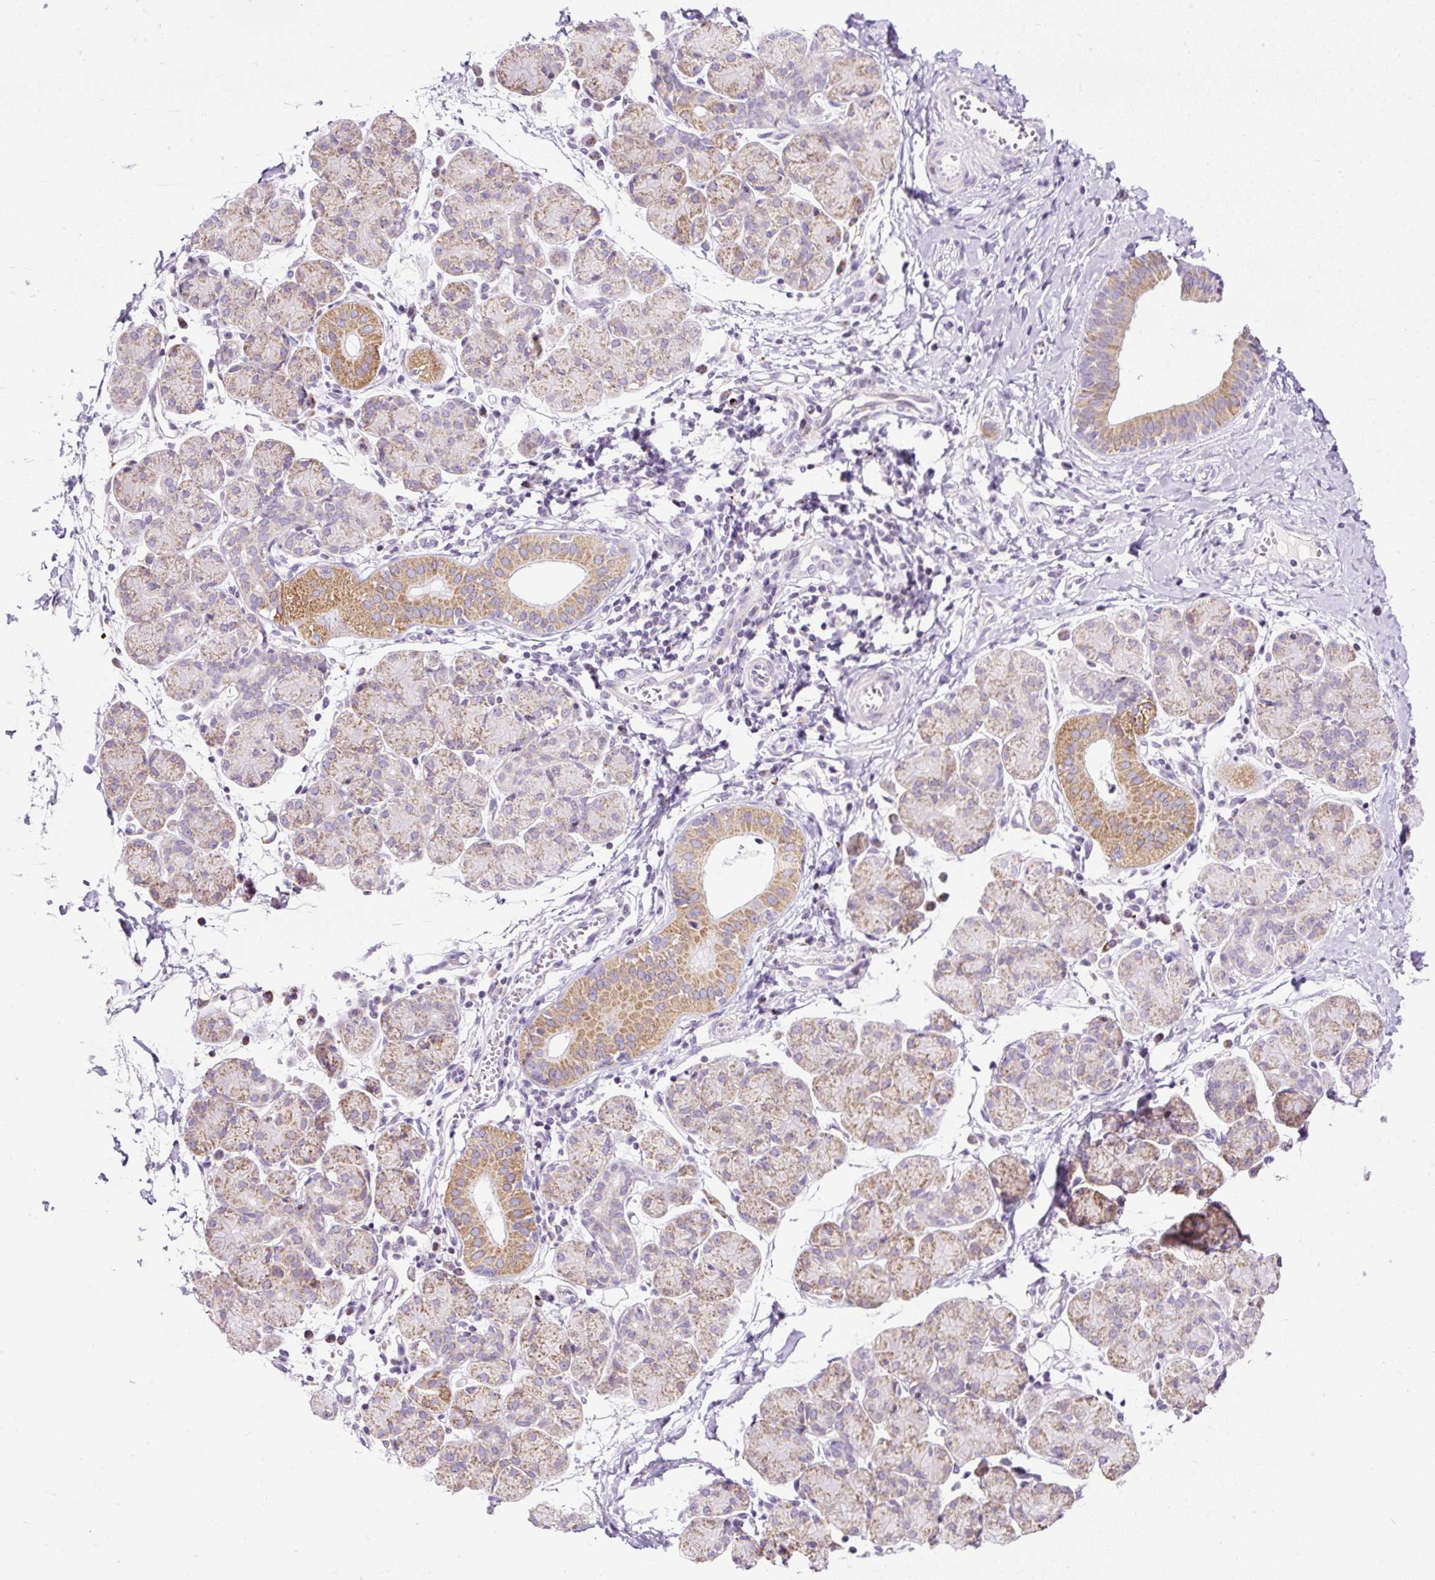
{"staining": {"intensity": "moderate", "quantity": "25%-75%", "location": "cytoplasmic/membranous"}, "tissue": "salivary gland", "cell_type": "Glandular cells", "image_type": "normal", "snomed": [{"axis": "morphology", "description": "Normal tissue, NOS"}, {"axis": "morphology", "description": "Inflammation, NOS"}, {"axis": "topography", "description": "Lymph node"}, {"axis": "topography", "description": "Salivary gland"}], "caption": "A brown stain highlights moderate cytoplasmic/membranous expression of a protein in glandular cells of unremarkable human salivary gland.", "gene": "FMC1", "patient": {"sex": "male", "age": 3}}